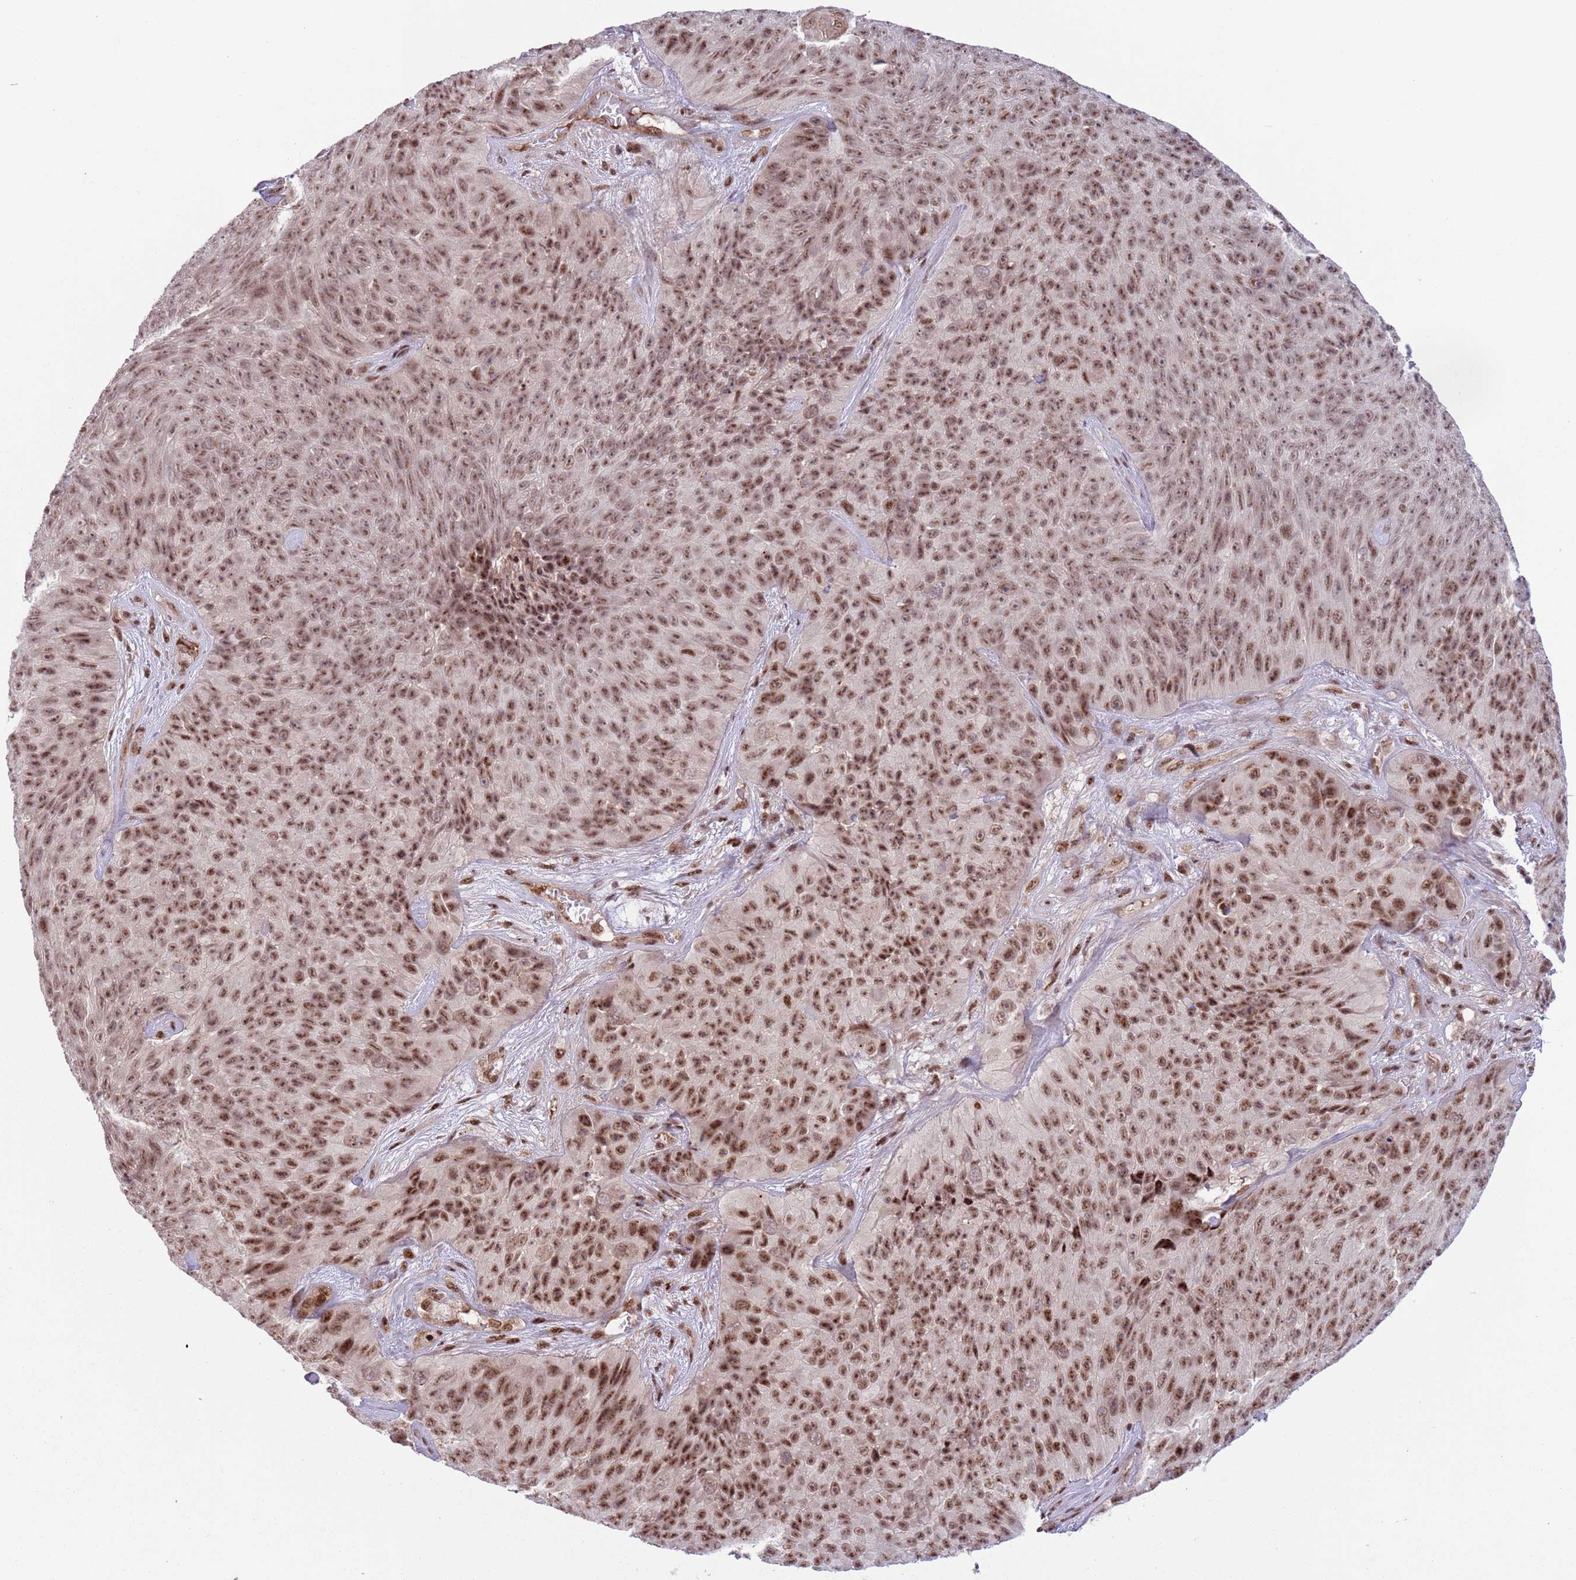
{"staining": {"intensity": "moderate", "quantity": ">75%", "location": "nuclear"}, "tissue": "skin cancer", "cell_type": "Tumor cells", "image_type": "cancer", "snomed": [{"axis": "morphology", "description": "Squamous cell carcinoma, NOS"}, {"axis": "topography", "description": "Skin"}], "caption": "DAB (3,3'-diaminobenzidine) immunohistochemical staining of skin cancer (squamous cell carcinoma) shows moderate nuclear protein positivity in approximately >75% of tumor cells.", "gene": "SIPA1L3", "patient": {"sex": "female", "age": 87}}